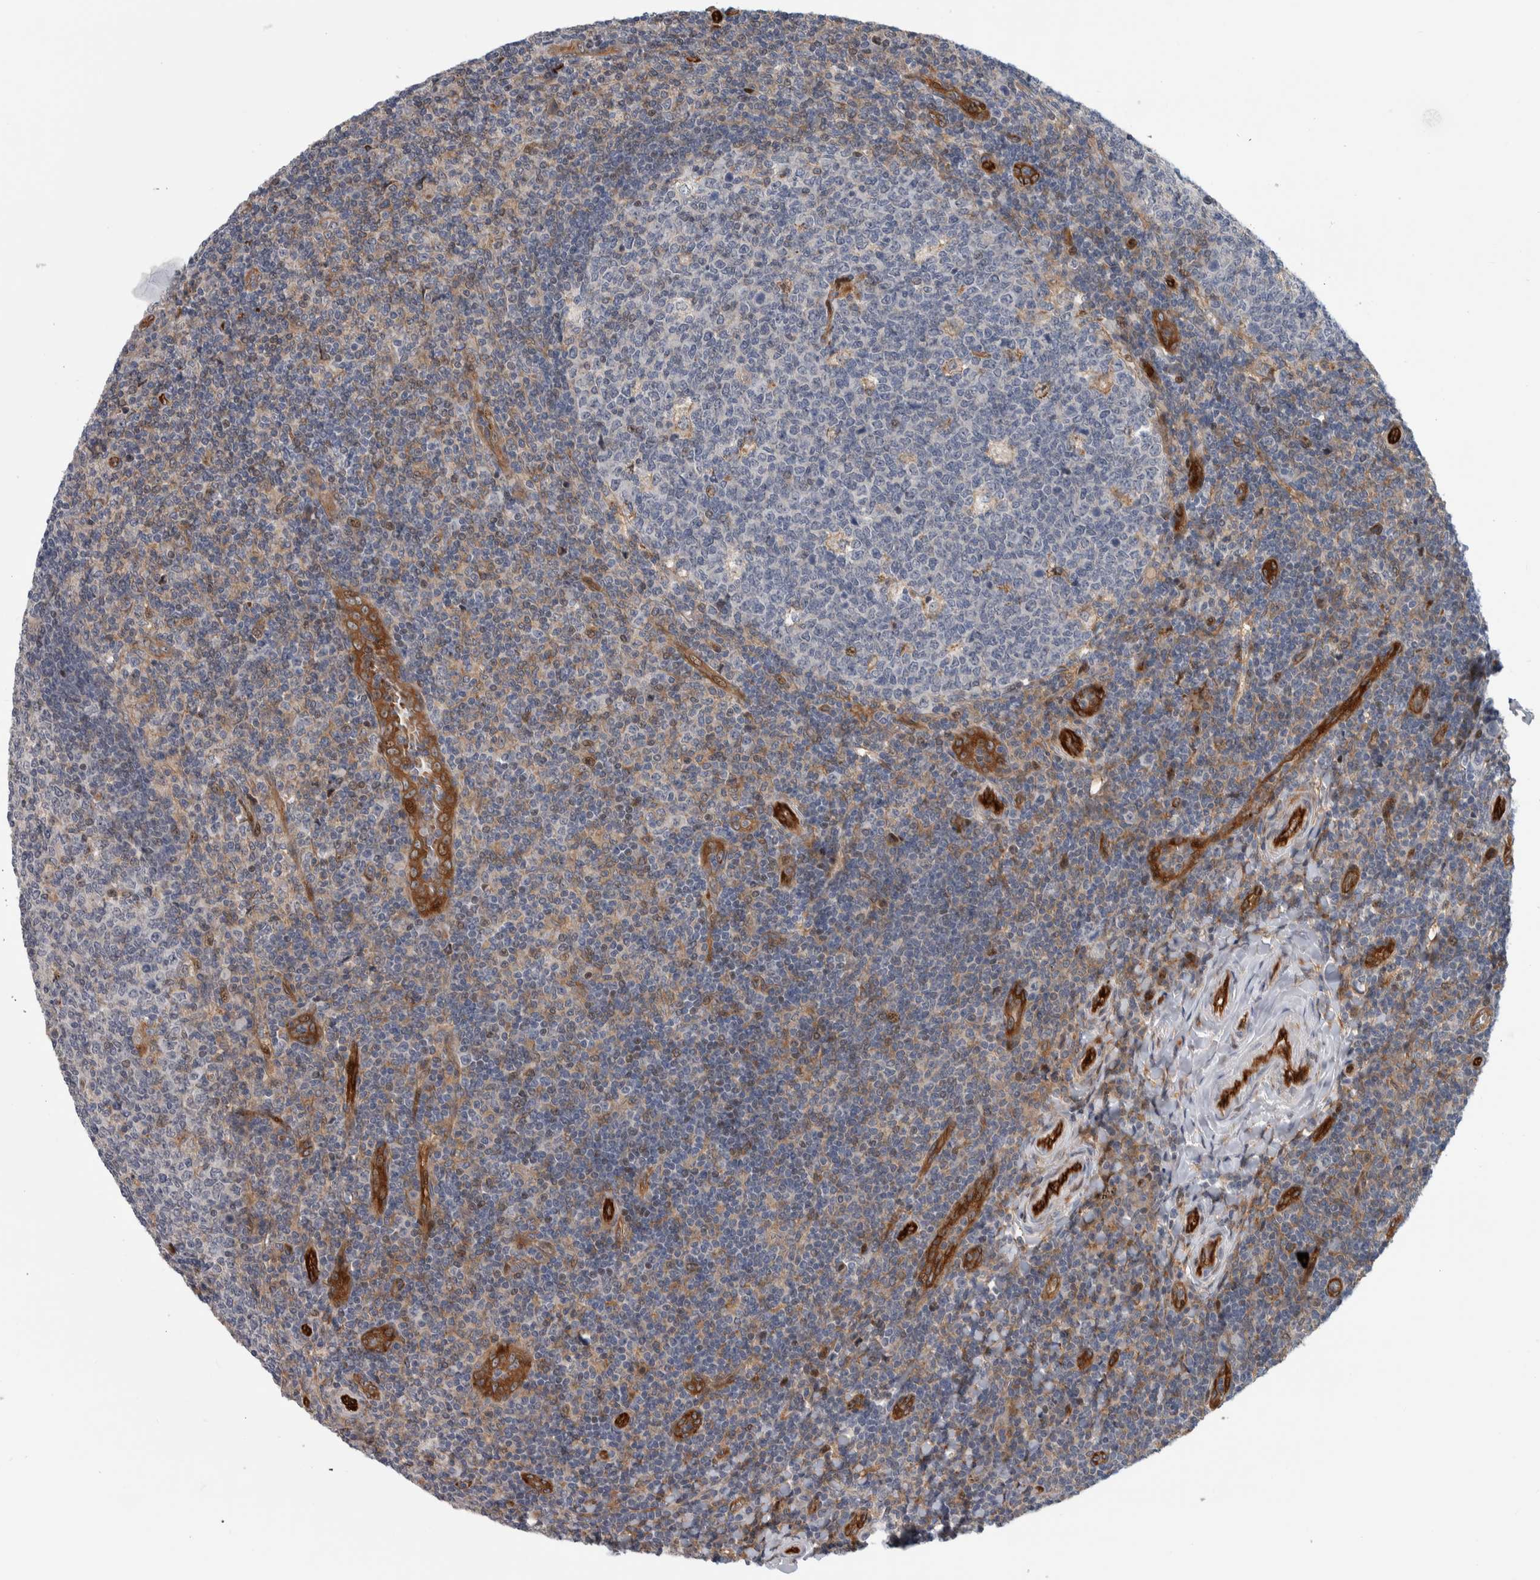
{"staining": {"intensity": "moderate", "quantity": "<25%", "location": "cytoplasmic/membranous"}, "tissue": "tonsil", "cell_type": "Germinal center cells", "image_type": "normal", "snomed": [{"axis": "morphology", "description": "Normal tissue, NOS"}, {"axis": "topography", "description": "Tonsil"}], "caption": "Protein staining of normal tonsil displays moderate cytoplasmic/membranous staining in about <25% of germinal center cells. The staining was performed using DAB, with brown indicating positive protein expression. Nuclei are stained blue with hematoxylin.", "gene": "MSL1", "patient": {"sex": "female", "age": 19}}